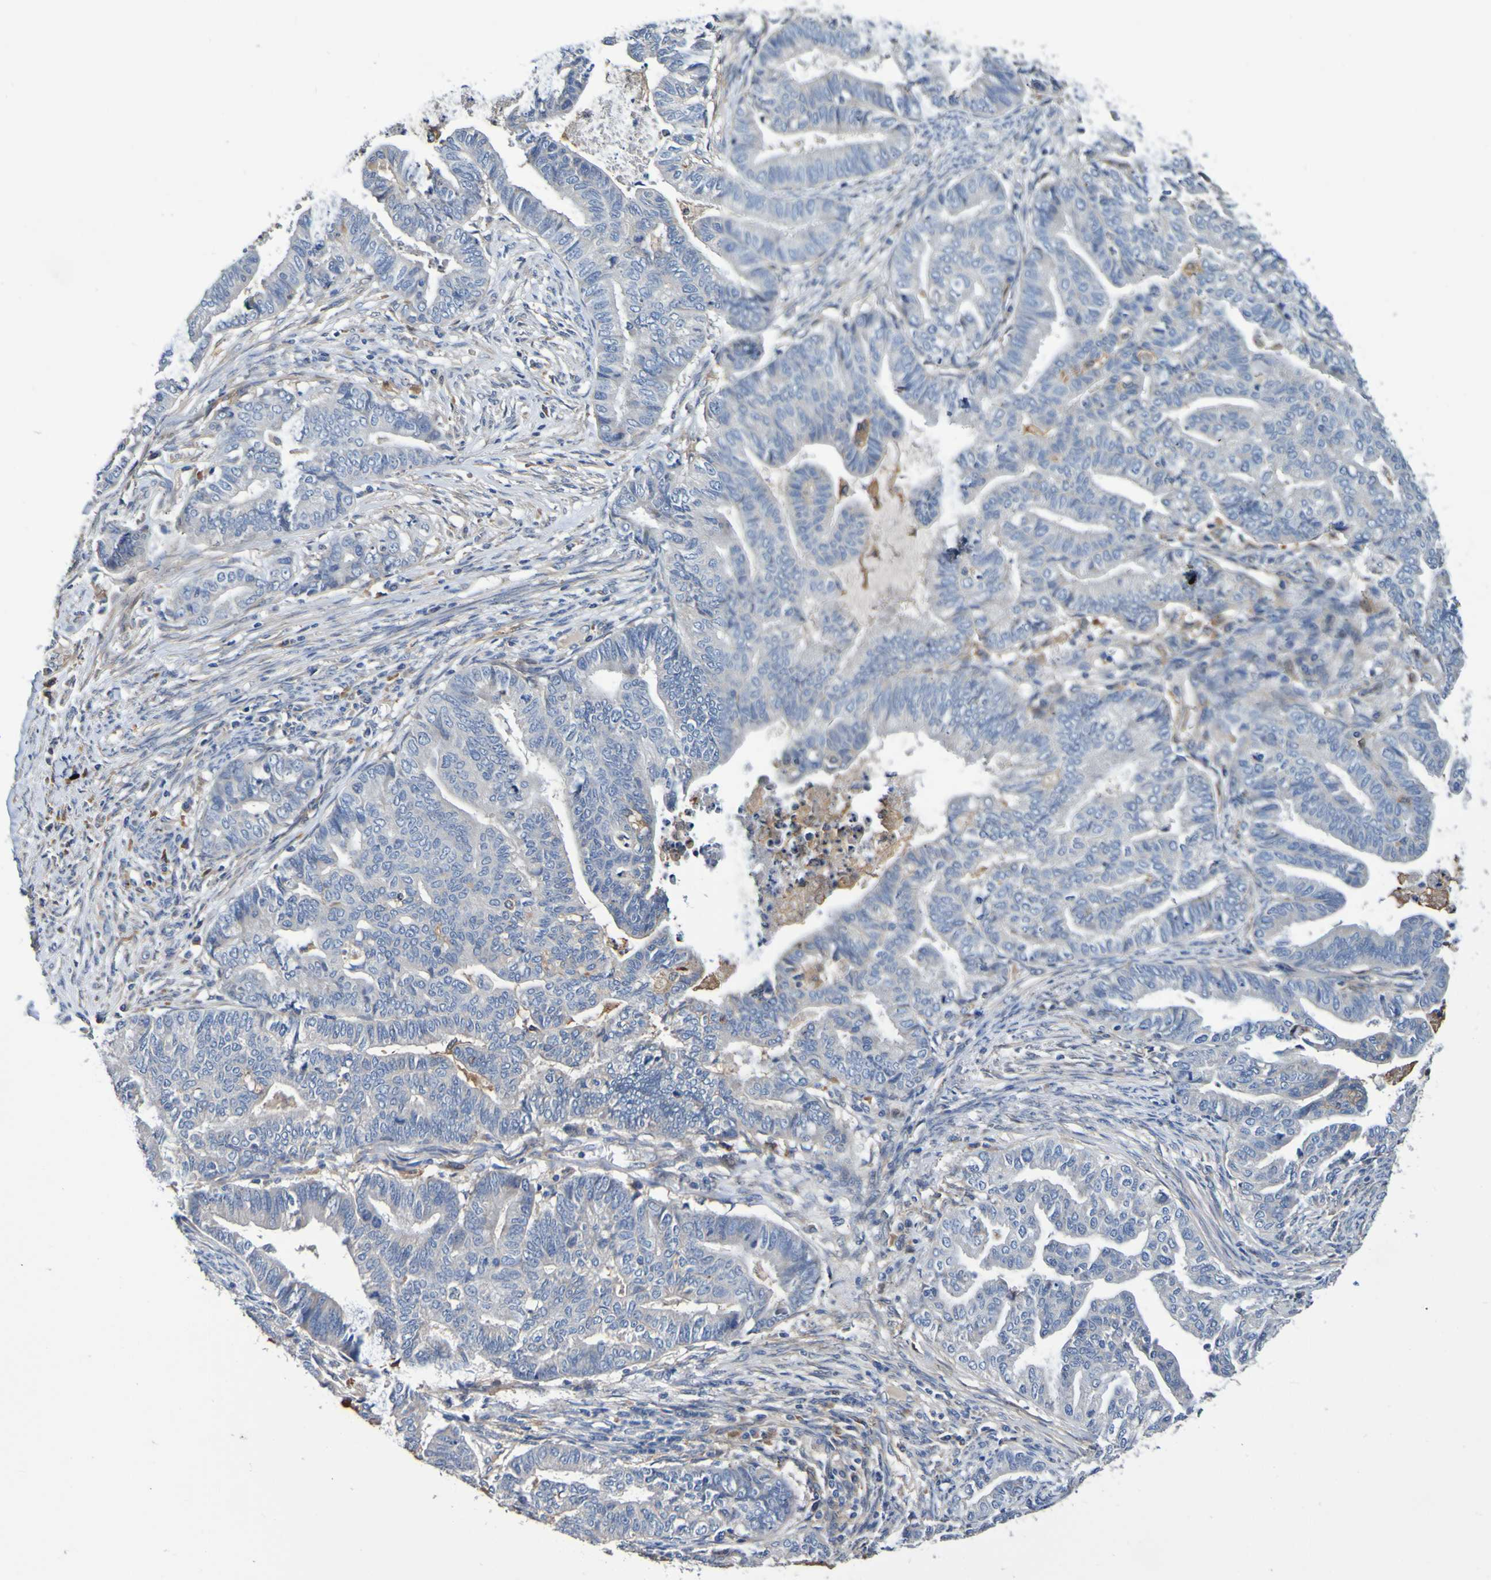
{"staining": {"intensity": "negative", "quantity": "none", "location": "none"}, "tissue": "endometrial cancer", "cell_type": "Tumor cells", "image_type": "cancer", "snomed": [{"axis": "morphology", "description": "Adenocarcinoma, NOS"}, {"axis": "topography", "description": "Endometrium"}], "caption": "The histopathology image demonstrates no staining of tumor cells in endometrial cancer (adenocarcinoma).", "gene": "METAP2", "patient": {"sex": "female", "age": 79}}